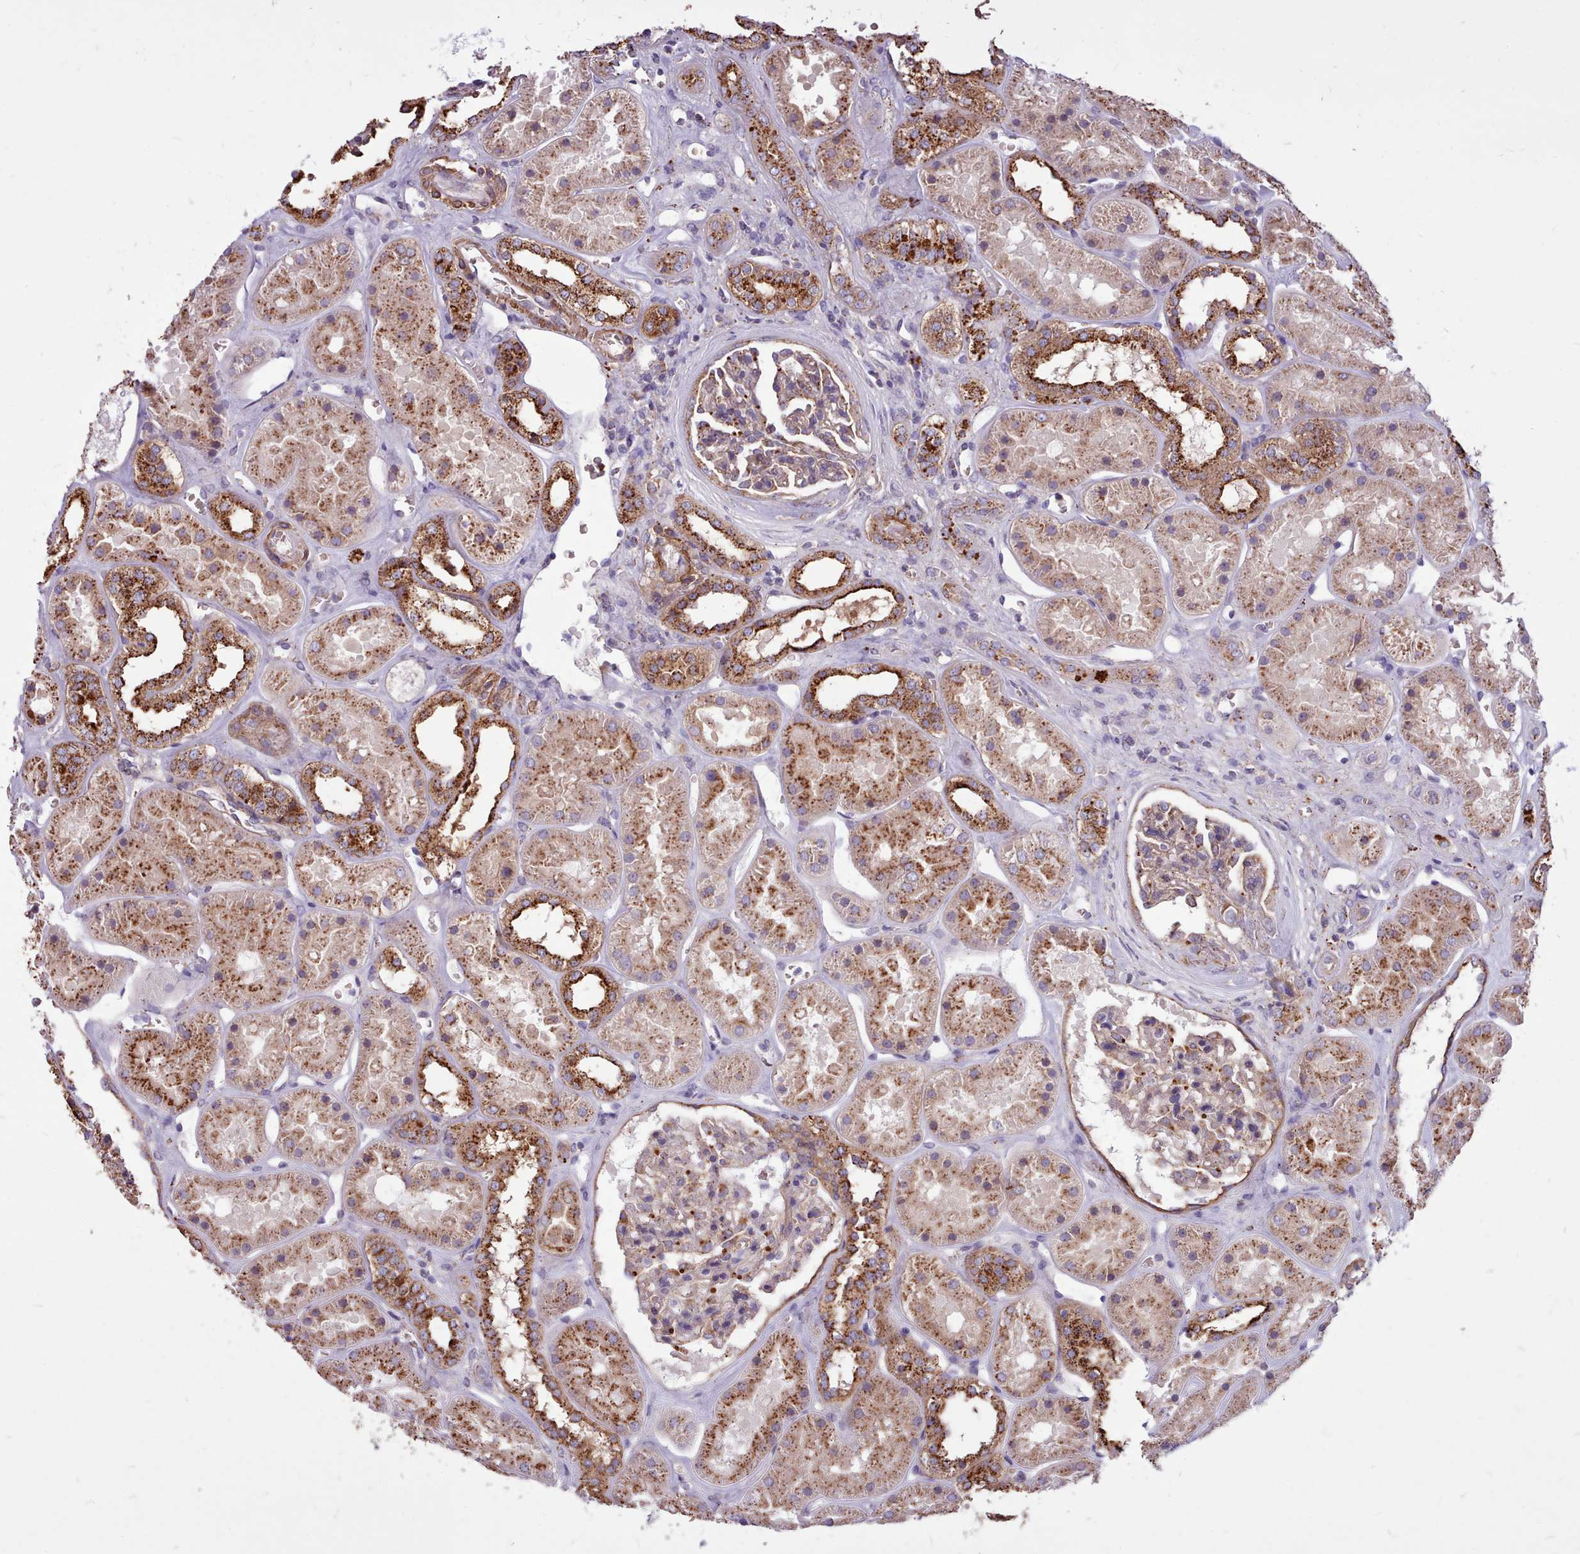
{"staining": {"intensity": "moderate", "quantity": "25%-75%", "location": "cytoplasmic/membranous"}, "tissue": "kidney", "cell_type": "Cells in glomeruli", "image_type": "normal", "snomed": [{"axis": "morphology", "description": "Normal tissue, NOS"}, {"axis": "topography", "description": "Kidney"}], "caption": "High-magnification brightfield microscopy of benign kidney stained with DAB (brown) and counterstained with hematoxylin (blue). cells in glomeruli exhibit moderate cytoplasmic/membranous expression is present in approximately25%-75% of cells.", "gene": "PACSIN3", "patient": {"sex": "female", "age": 41}}